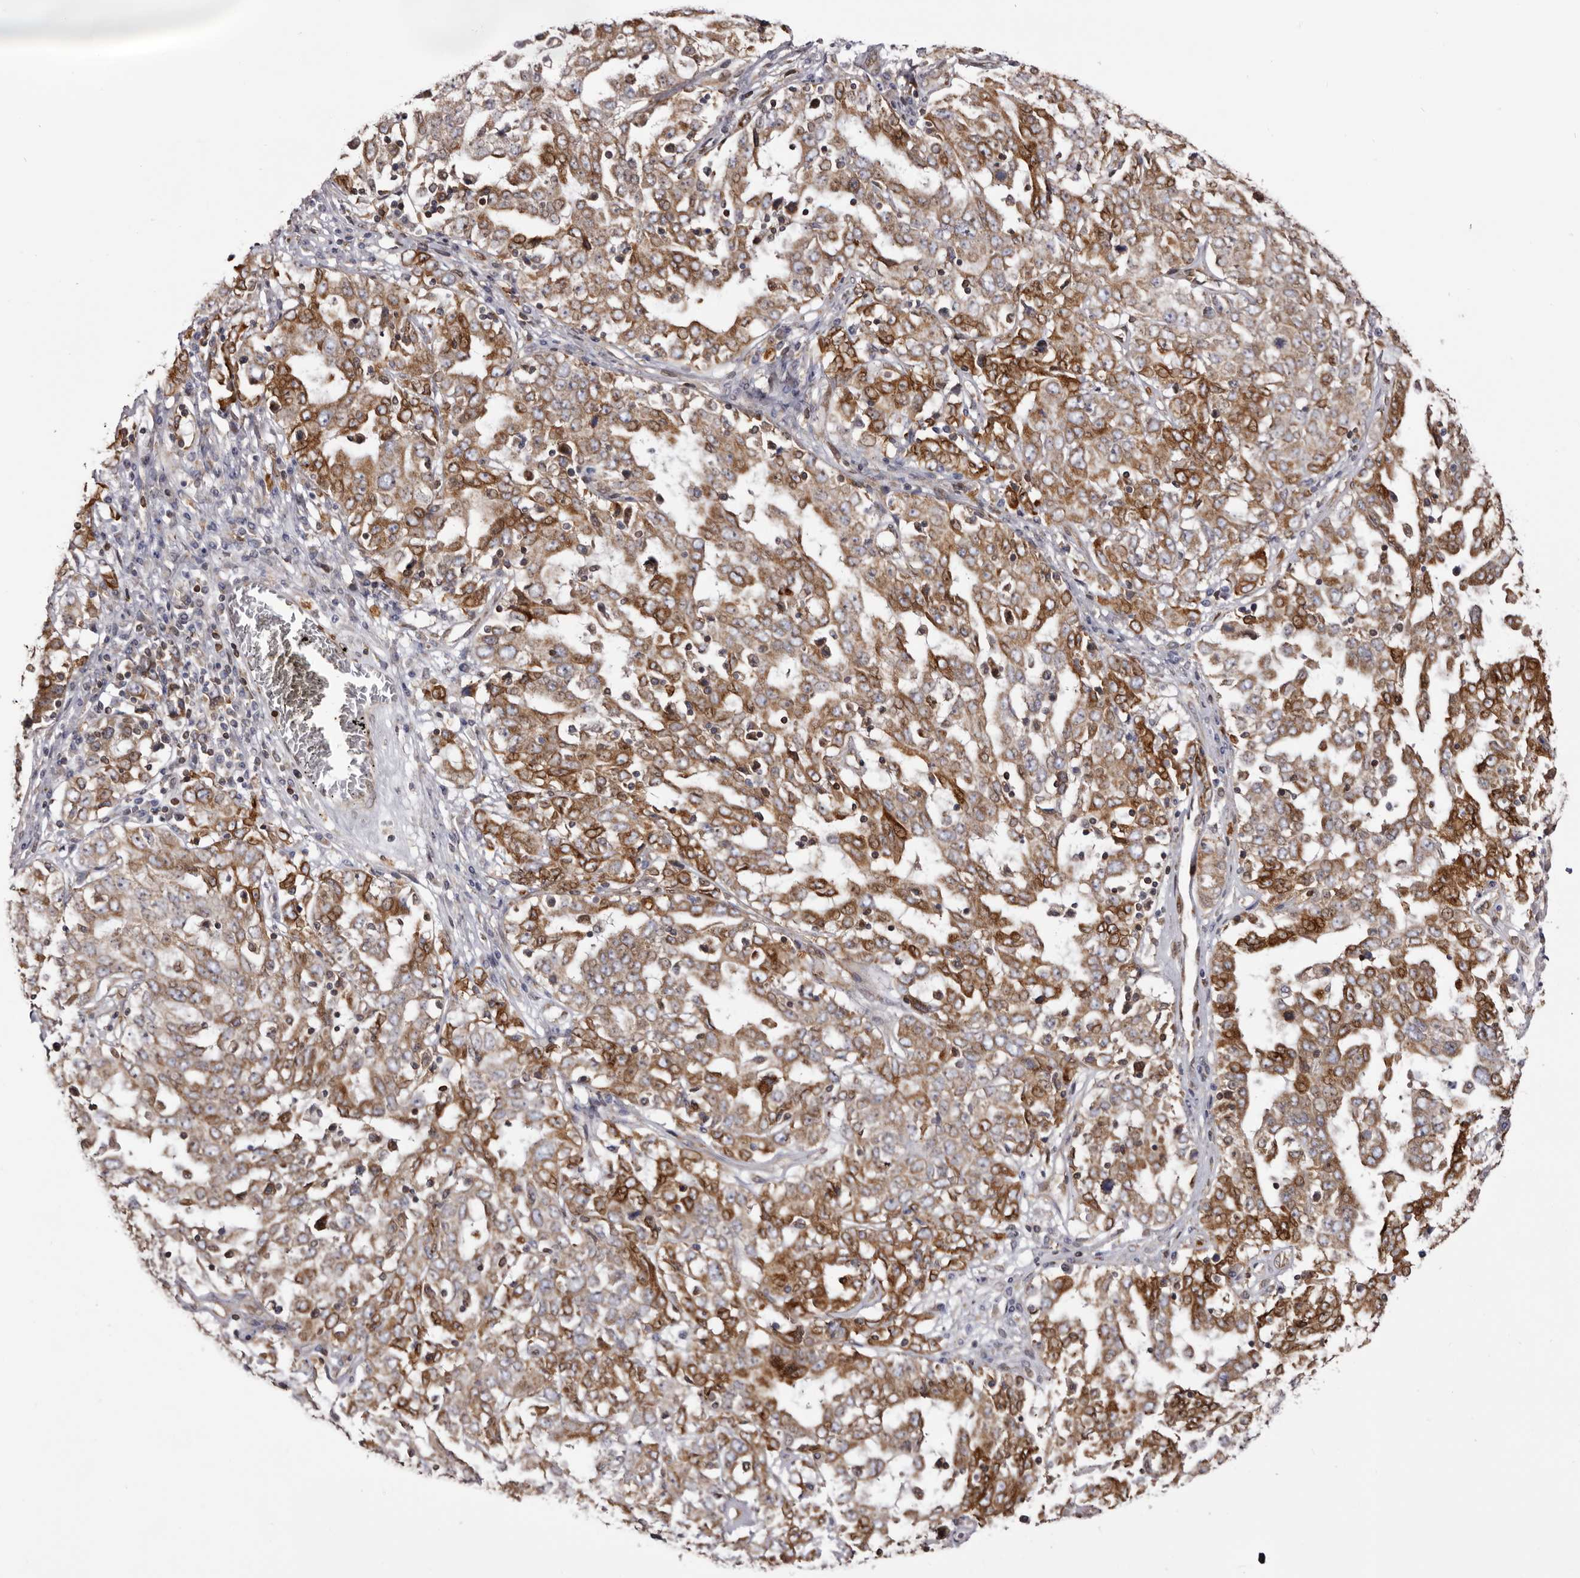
{"staining": {"intensity": "moderate", "quantity": ">75%", "location": "cytoplasmic/membranous"}, "tissue": "ovarian cancer", "cell_type": "Tumor cells", "image_type": "cancer", "snomed": [{"axis": "morphology", "description": "Carcinoma, endometroid"}, {"axis": "topography", "description": "Ovary"}], "caption": "Immunohistochemical staining of human ovarian cancer reveals moderate cytoplasmic/membranous protein staining in approximately >75% of tumor cells. Immunohistochemistry stains the protein in brown and the nuclei are stained blue.", "gene": "C4orf3", "patient": {"sex": "female", "age": 62}}